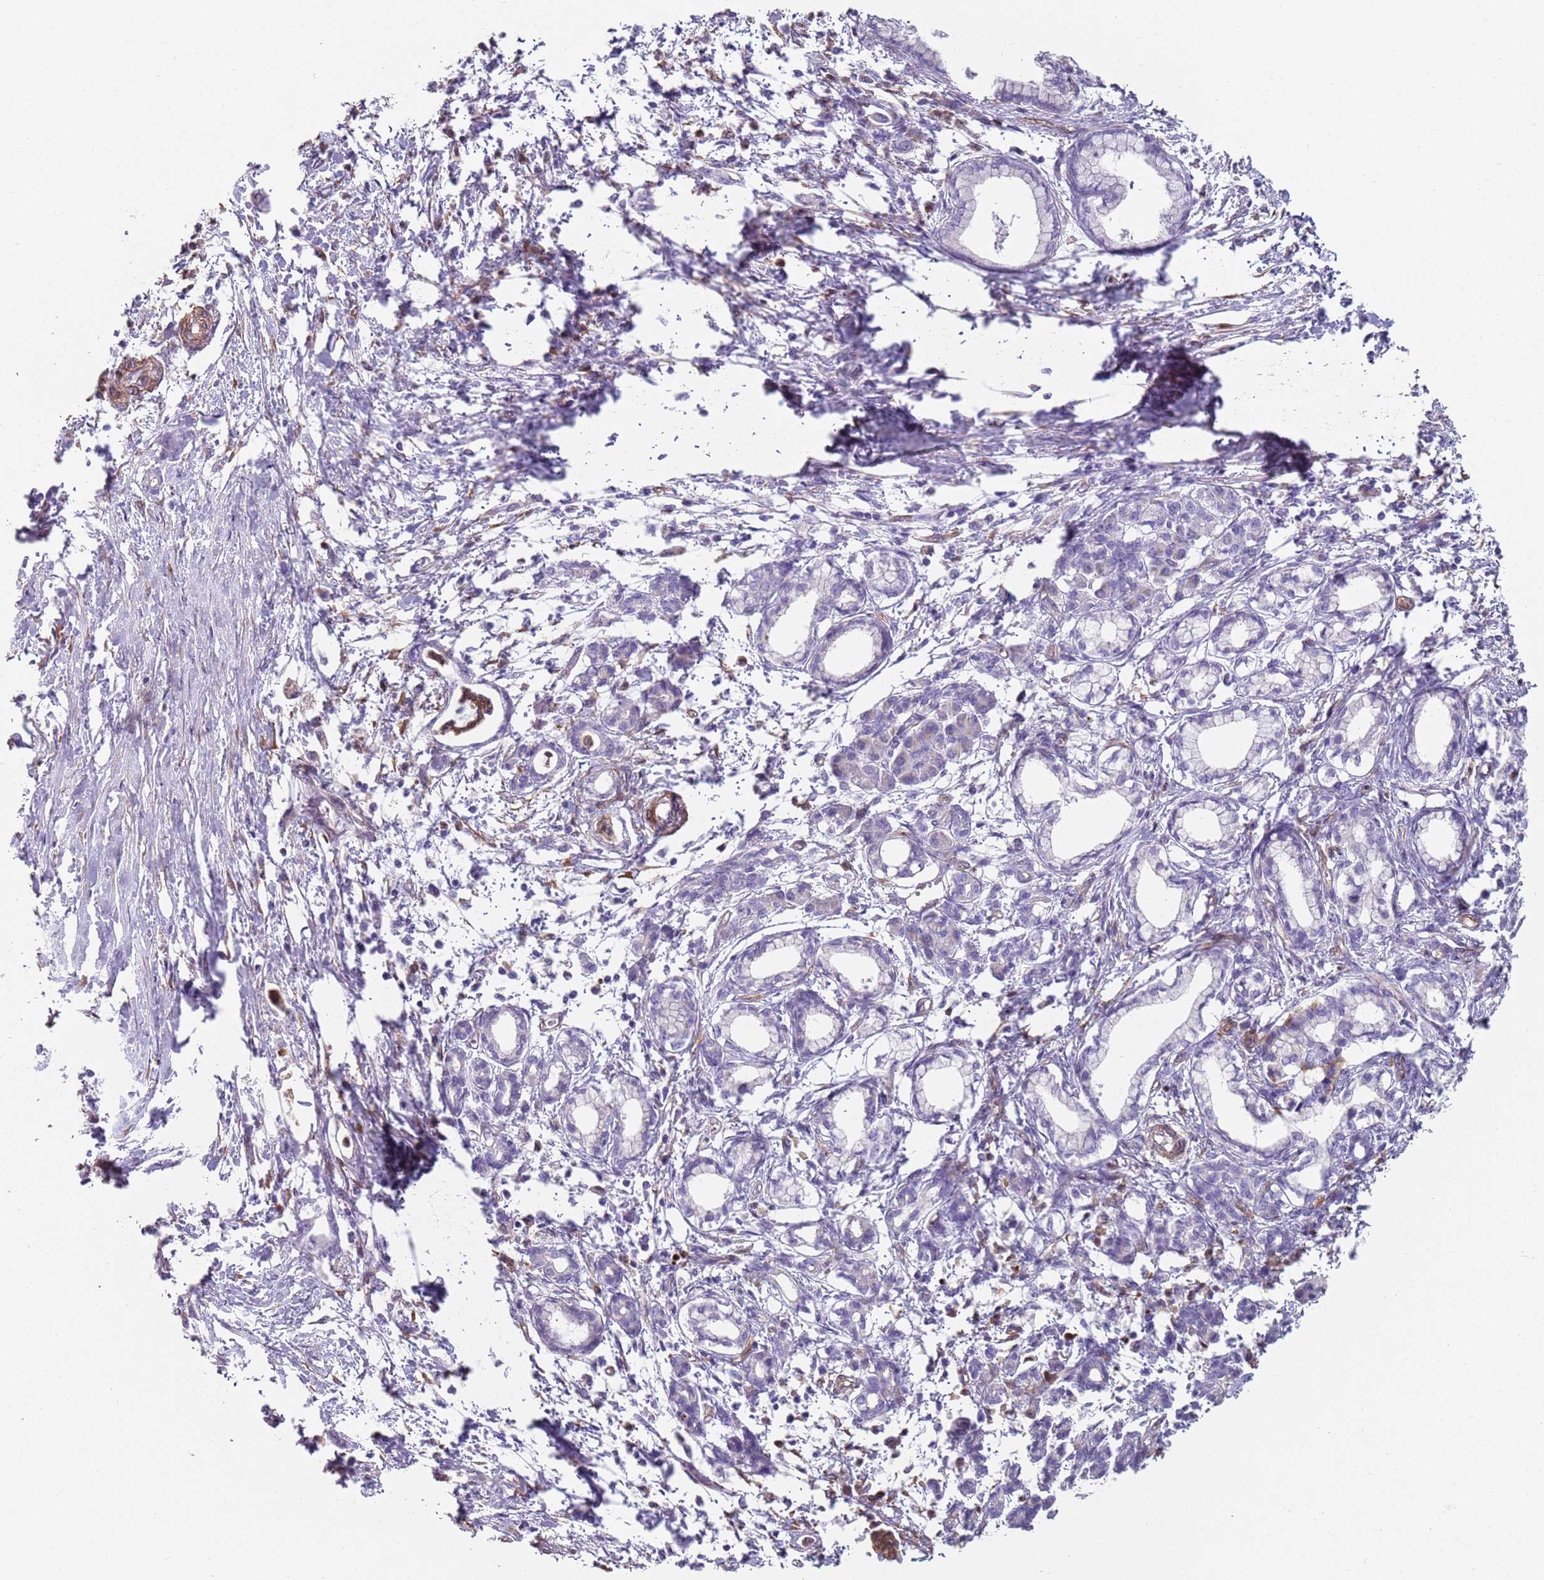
{"staining": {"intensity": "negative", "quantity": "none", "location": "none"}, "tissue": "pancreatic cancer", "cell_type": "Tumor cells", "image_type": "cancer", "snomed": [{"axis": "morphology", "description": "Adenocarcinoma, NOS"}, {"axis": "topography", "description": "Pancreas"}], "caption": "IHC micrograph of pancreatic cancer (adenocarcinoma) stained for a protein (brown), which shows no staining in tumor cells.", "gene": "PHLPP2", "patient": {"sex": "female", "age": 55}}